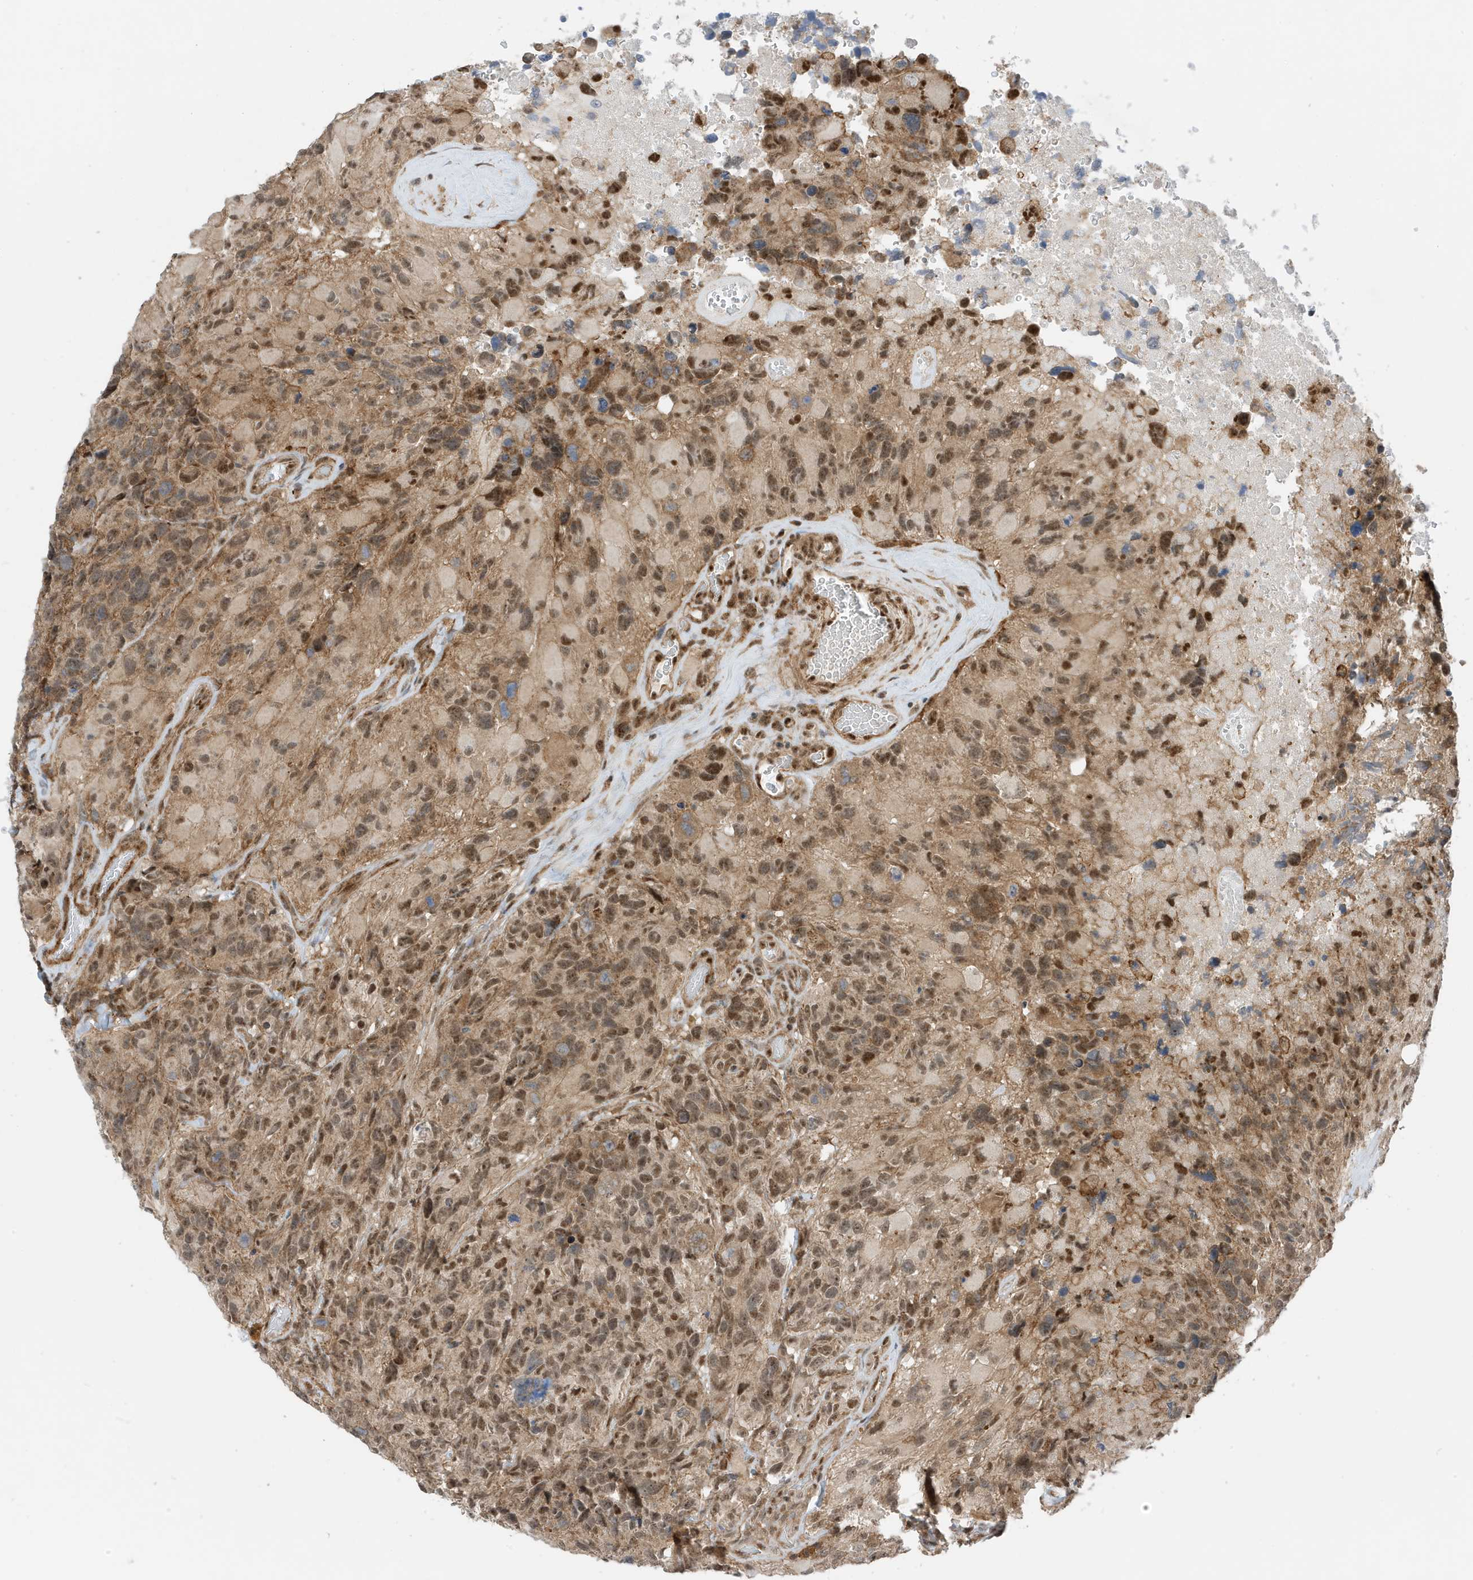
{"staining": {"intensity": "moderate", "quantity": ">75%", "location": "cytoplasmic/membranous,nuclear"}, "tissue": "glioma", "cell_type": "Tumor cells", "image_type": "cancer", "snomed": [{"axis": "morphology", "description": "Glioma, malignant, High grade"}, {"axis": "topography", "description": "Brain"}], "caption": "Moderate cytoplasmic/membranous and nuclear staining is present in about >75% of tumor cells in glioma.", "gene": "TATDN3", "patient": {"sex": "male", "age": 69}}